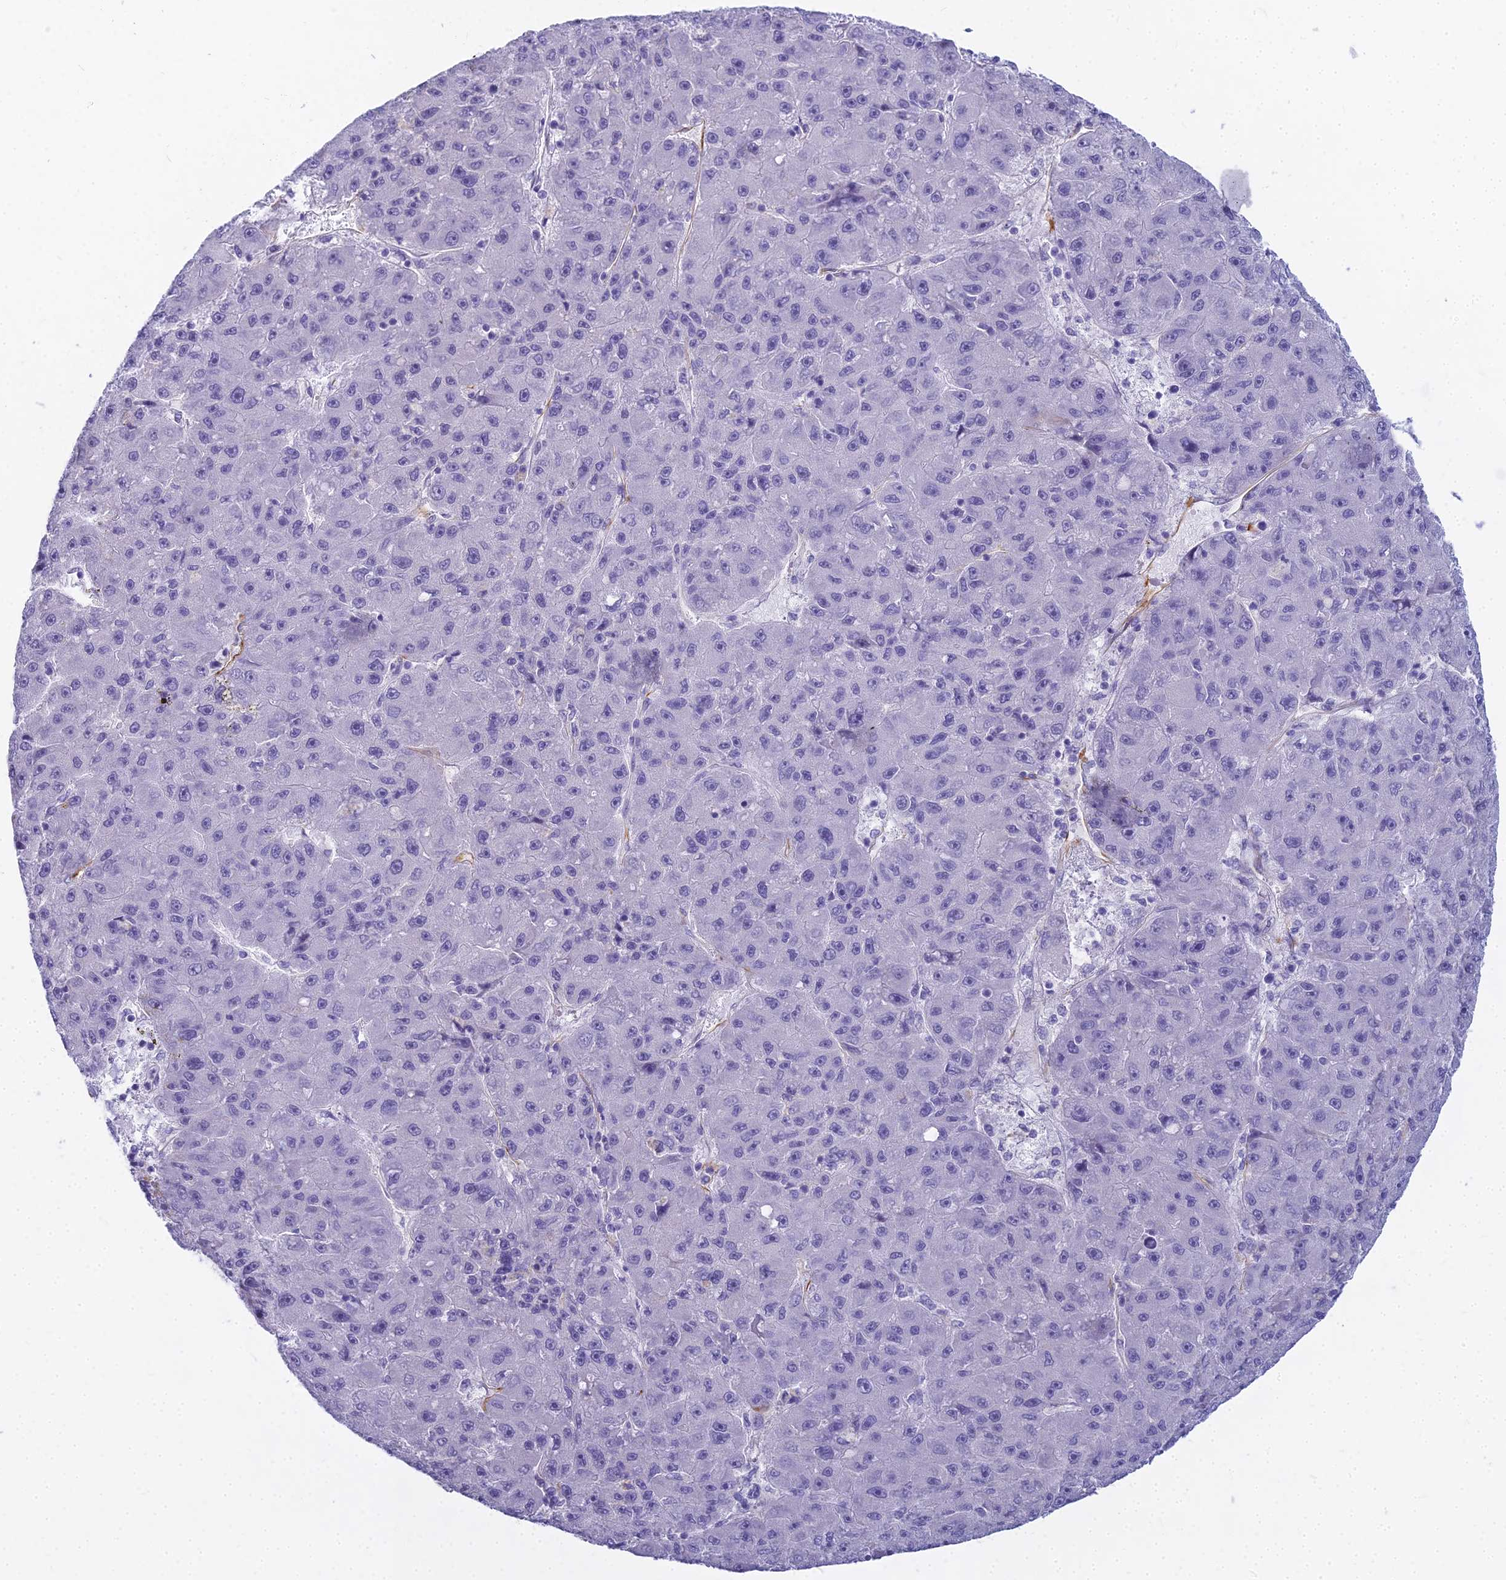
{"staining": {"intensity": "negative", "quantity": "none", "location": "none"}, "tissue": "liver cancer", "cell_type": "Tumor cells", "image_type": "cancer", "snomed": [{"axis": "morphology", "description": "Carcinoma, Hepatocellular, NOS"}, {"axis": "topography", "description": "Liver"}], "caption": "An immunohistochemistry (IHC) histopathology image of hepatocellular carcinoma (liver) is shown. There is no staining in tumor cells of hepatocellular carcinoma (liver).", "gene": "EVI2A", "patient": {"sex": "male", "age": 67}}